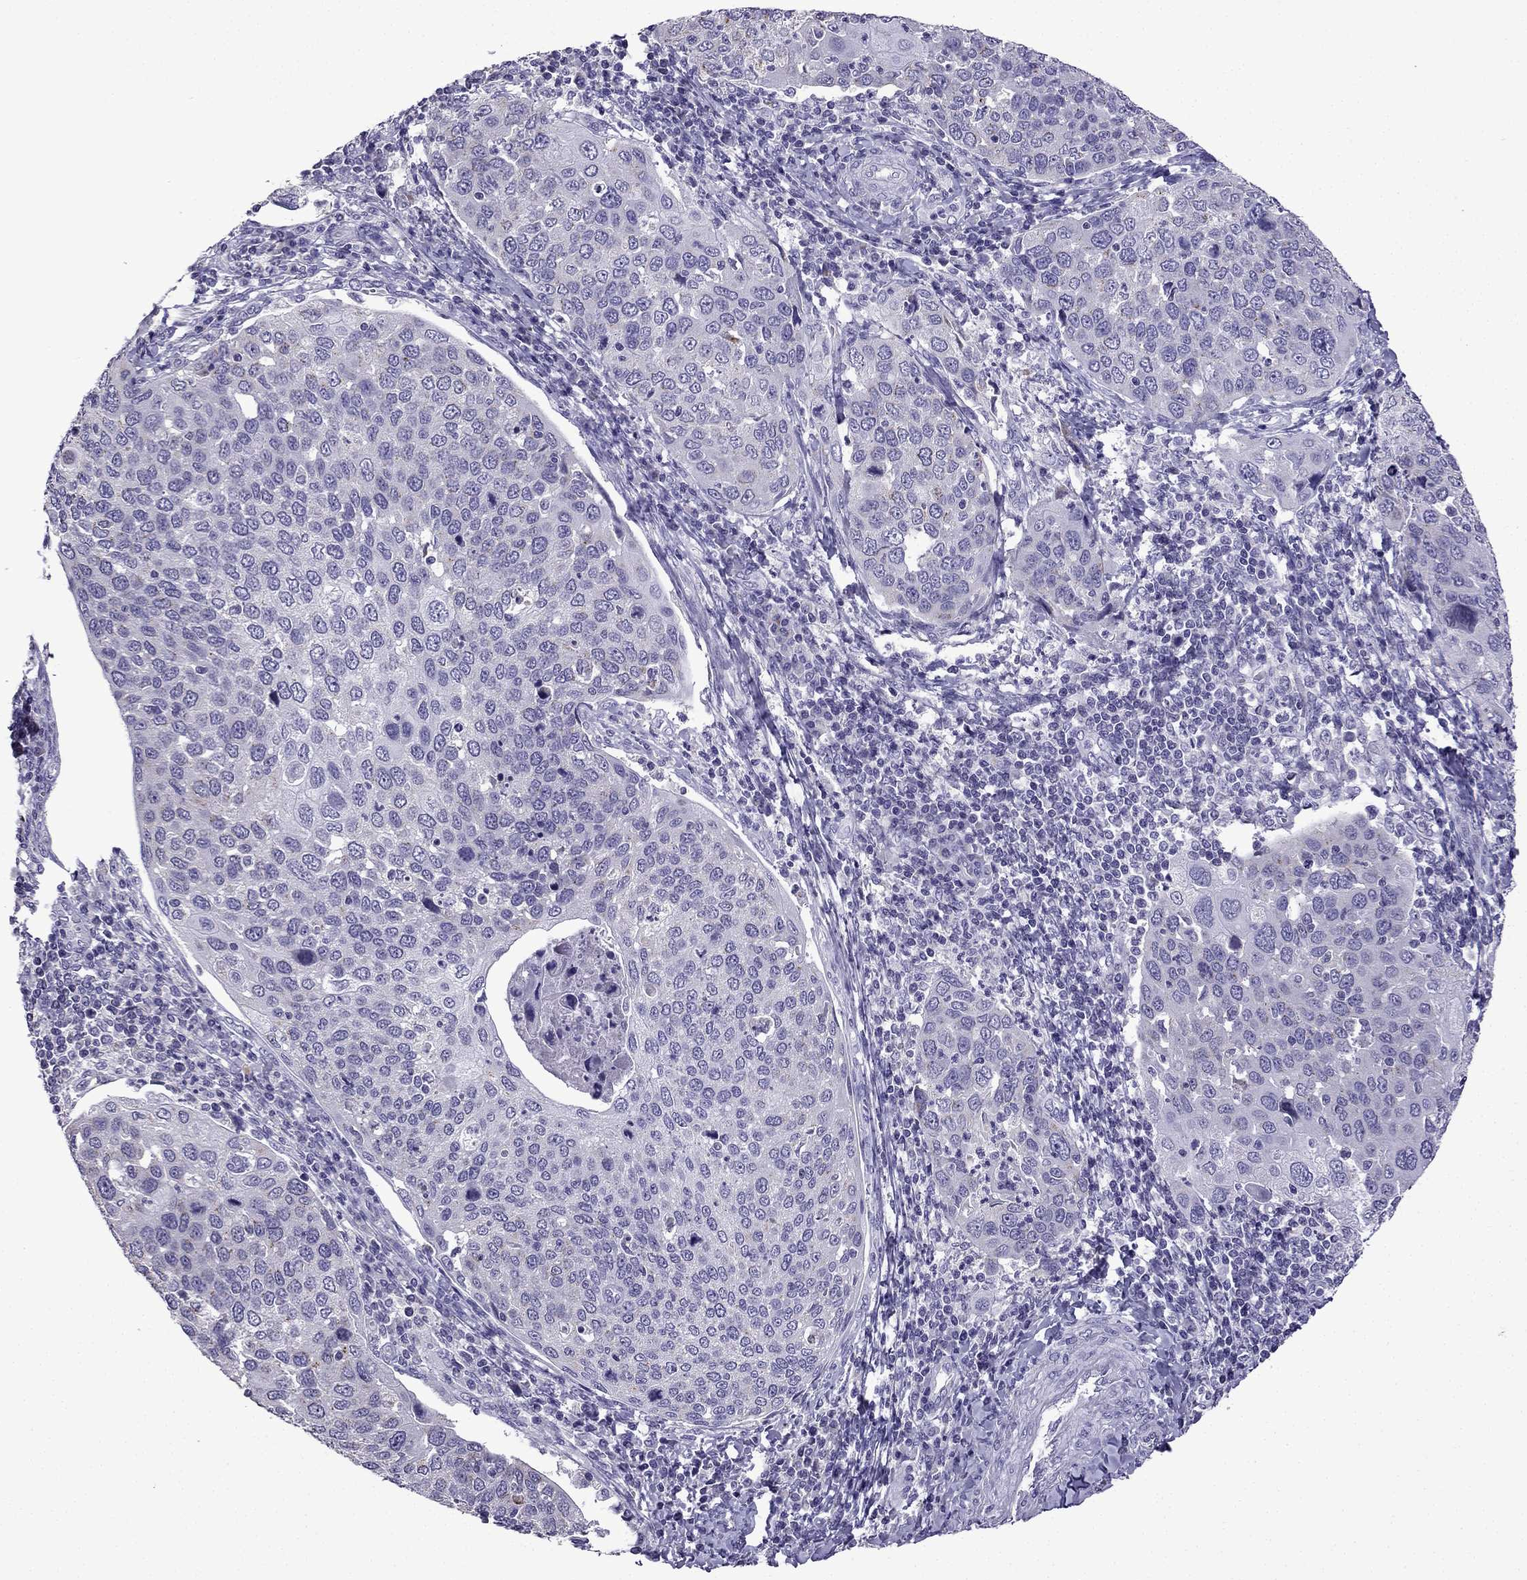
{"staining": {"intensity": "weak", "quantity": "<25%", "location": "cytoplasmic/membranous"}, "tissue": "cervical cancer", "cell_type": "Tumor cells", "image_type": "cancer", "snomed": [{"axis": "morphology", "description": "Squamous cell carcinoma, NOS"}, {"axis": "topography", "description": "Cervix"}], "caption": "High power microscopy image of an IHC micrograph of cervical squamous cell carcinoma, revealing no significant staining in tumor cells.", "gene": "TTN", "patient": {"sex": "female", "age": 54}}